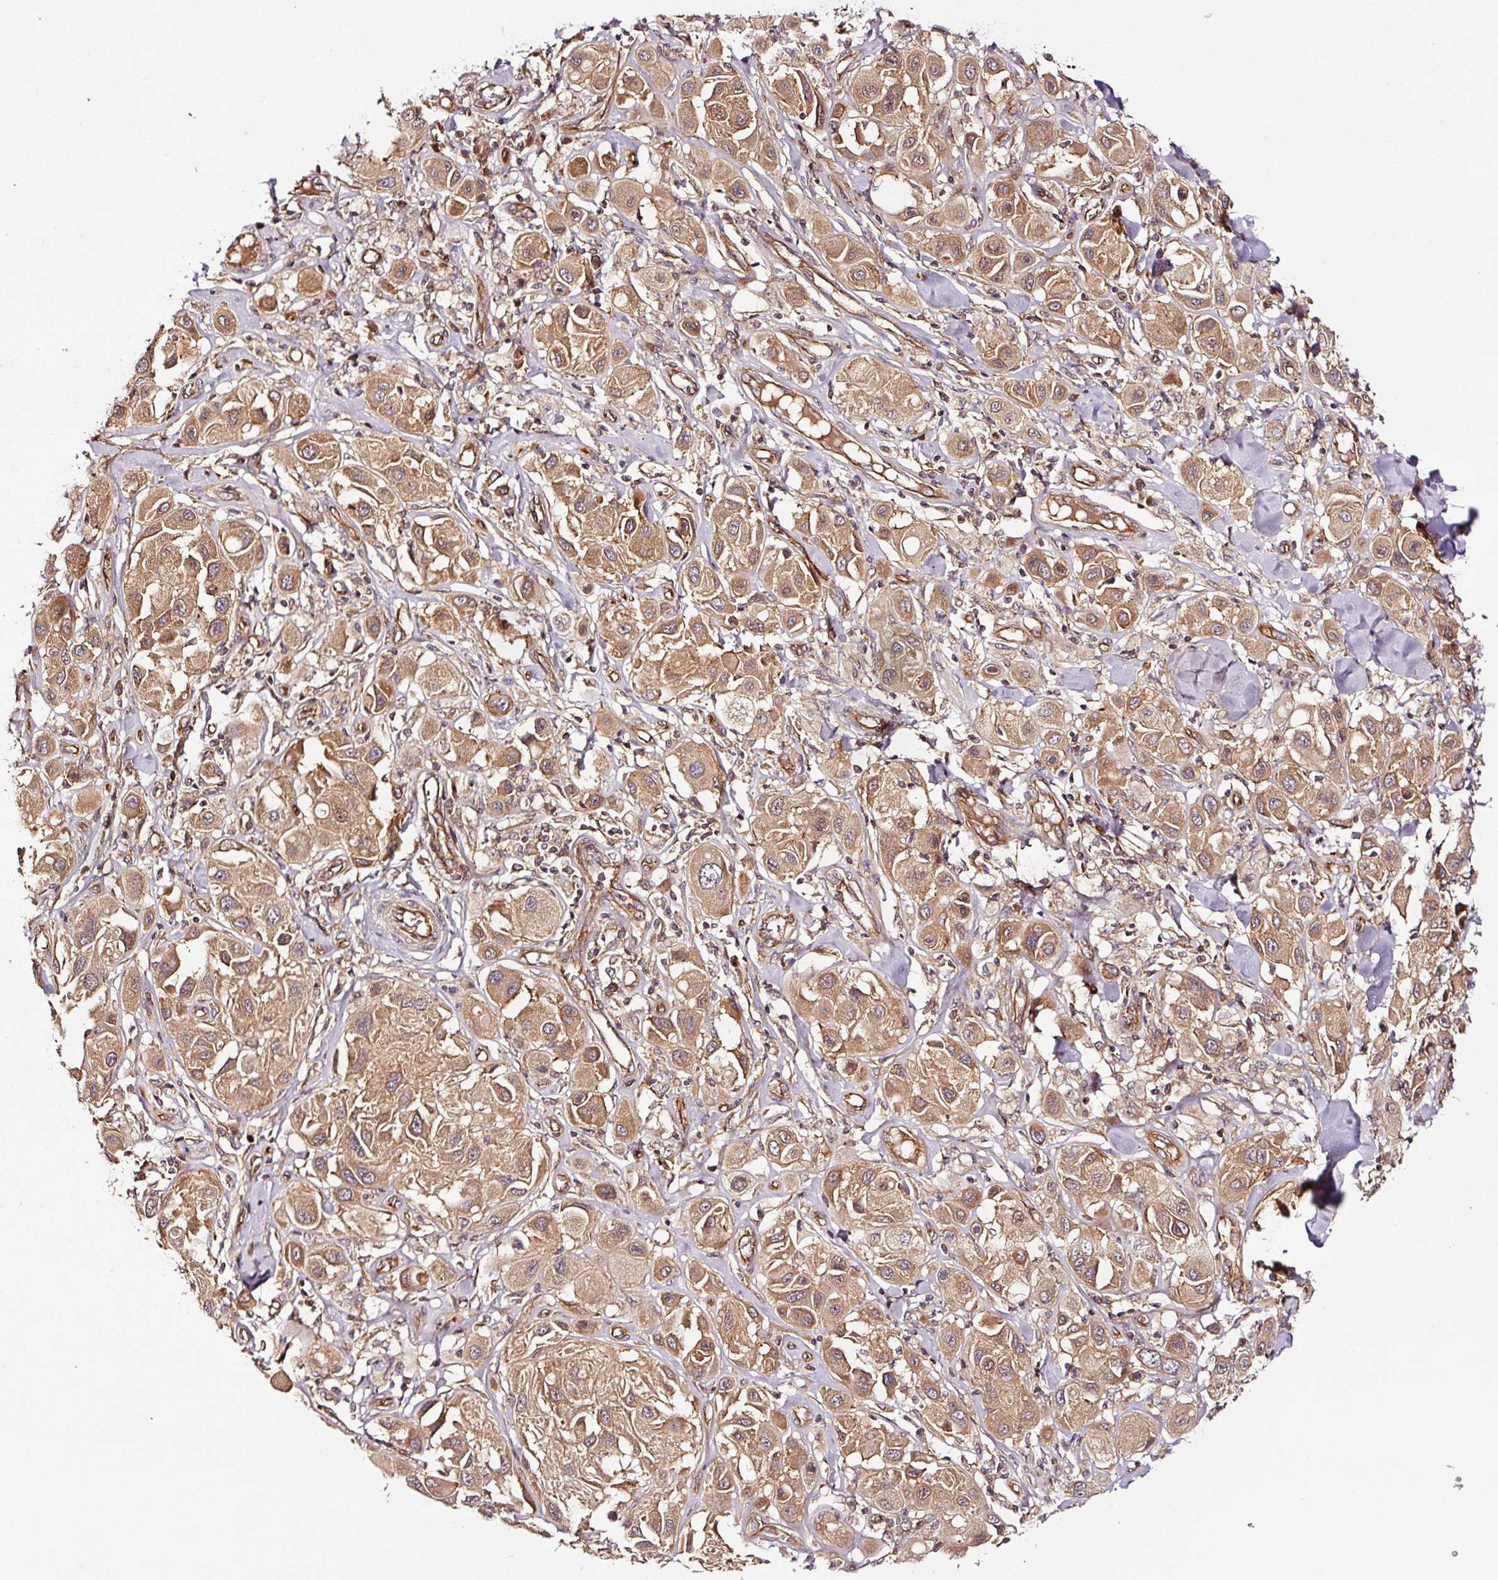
{"staining": {"intensity": "moderate", "quantity": ">75%", "location": "cytoplasmic/membranous"}, "tissue": "melanoma", "cell_type": "Tumor cells", "image_type": "cancer", "snomed": [{"axis": "morphology", "description": "Malignant melanoma, Metastatic site"}, {"axis": "topography", "description": "Skin"}], "caption": "Malignant melanoma (metastatic site) stained for a protein (brown) displays moderate cytoplasmic/membranous positive staining in about >75% of tumor cells.", "gene": "METAP1", "patient": {"sex": "male", "age": 41}}